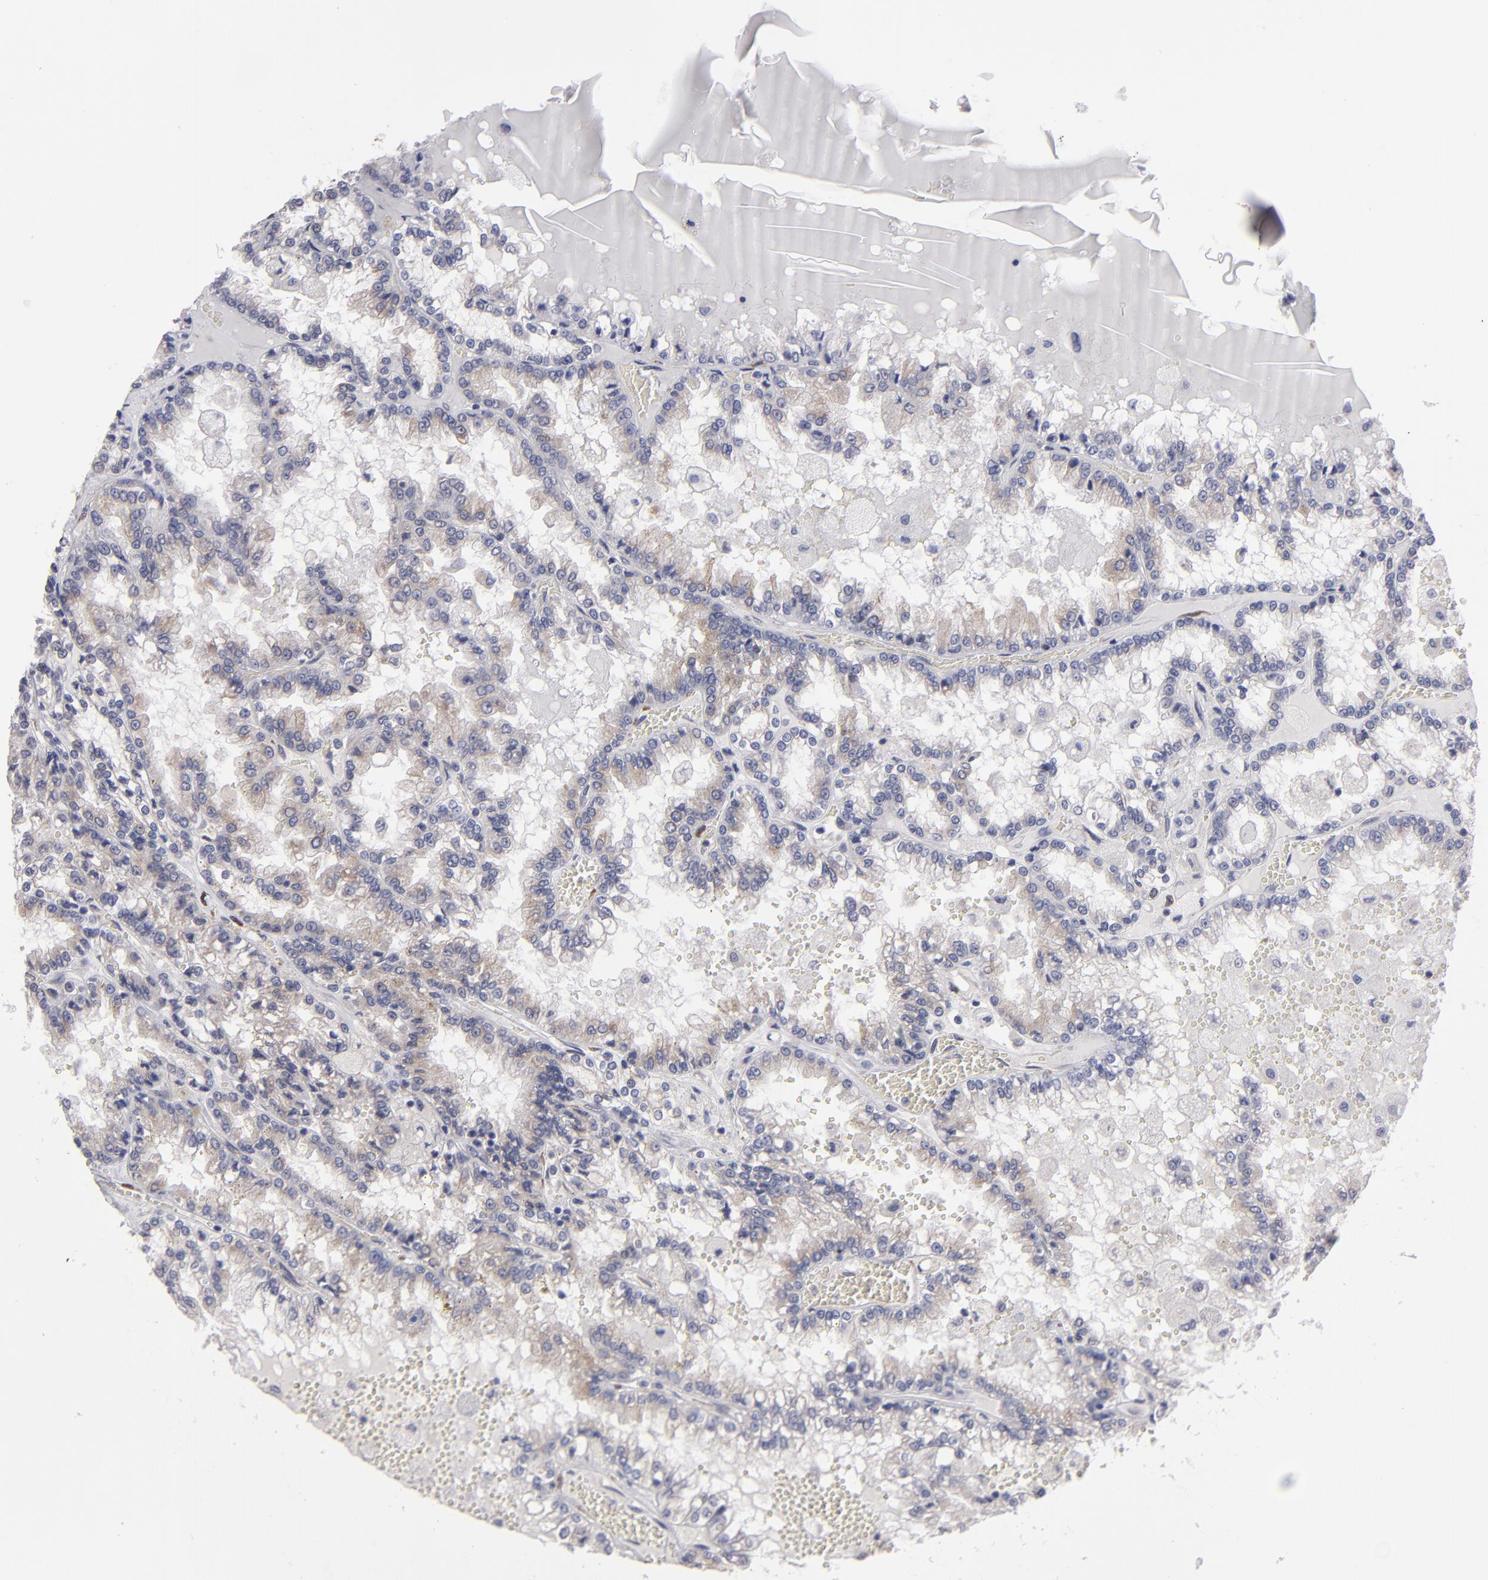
{"staining": {"intensity": "weak", "quantity": "<25%", "location": "cytoplasmic/membranous"}, "tissue": "renal cancer", "cell_type": "Tumor cells", "image_type": "cancer", "snomed": [{"axis": "morphology", "description": "Adenocarcinoma, NOS"}, {"axis": "topography", "description": "Kidney"}], "caption": "High power microscopy micrograph of an immunohistochemistry (IHC) micrograph of renal cancer, revealing no significant positivity in tumor cells. Brightfield microscopy of immunohistochemistry stained with DAB (3,3'-diaminobenzidine) (brown) and hematoxylin (blue), captured at high magnification.", "gene": "SLMAP", "patient": {"sex": "female", "age": 56}}